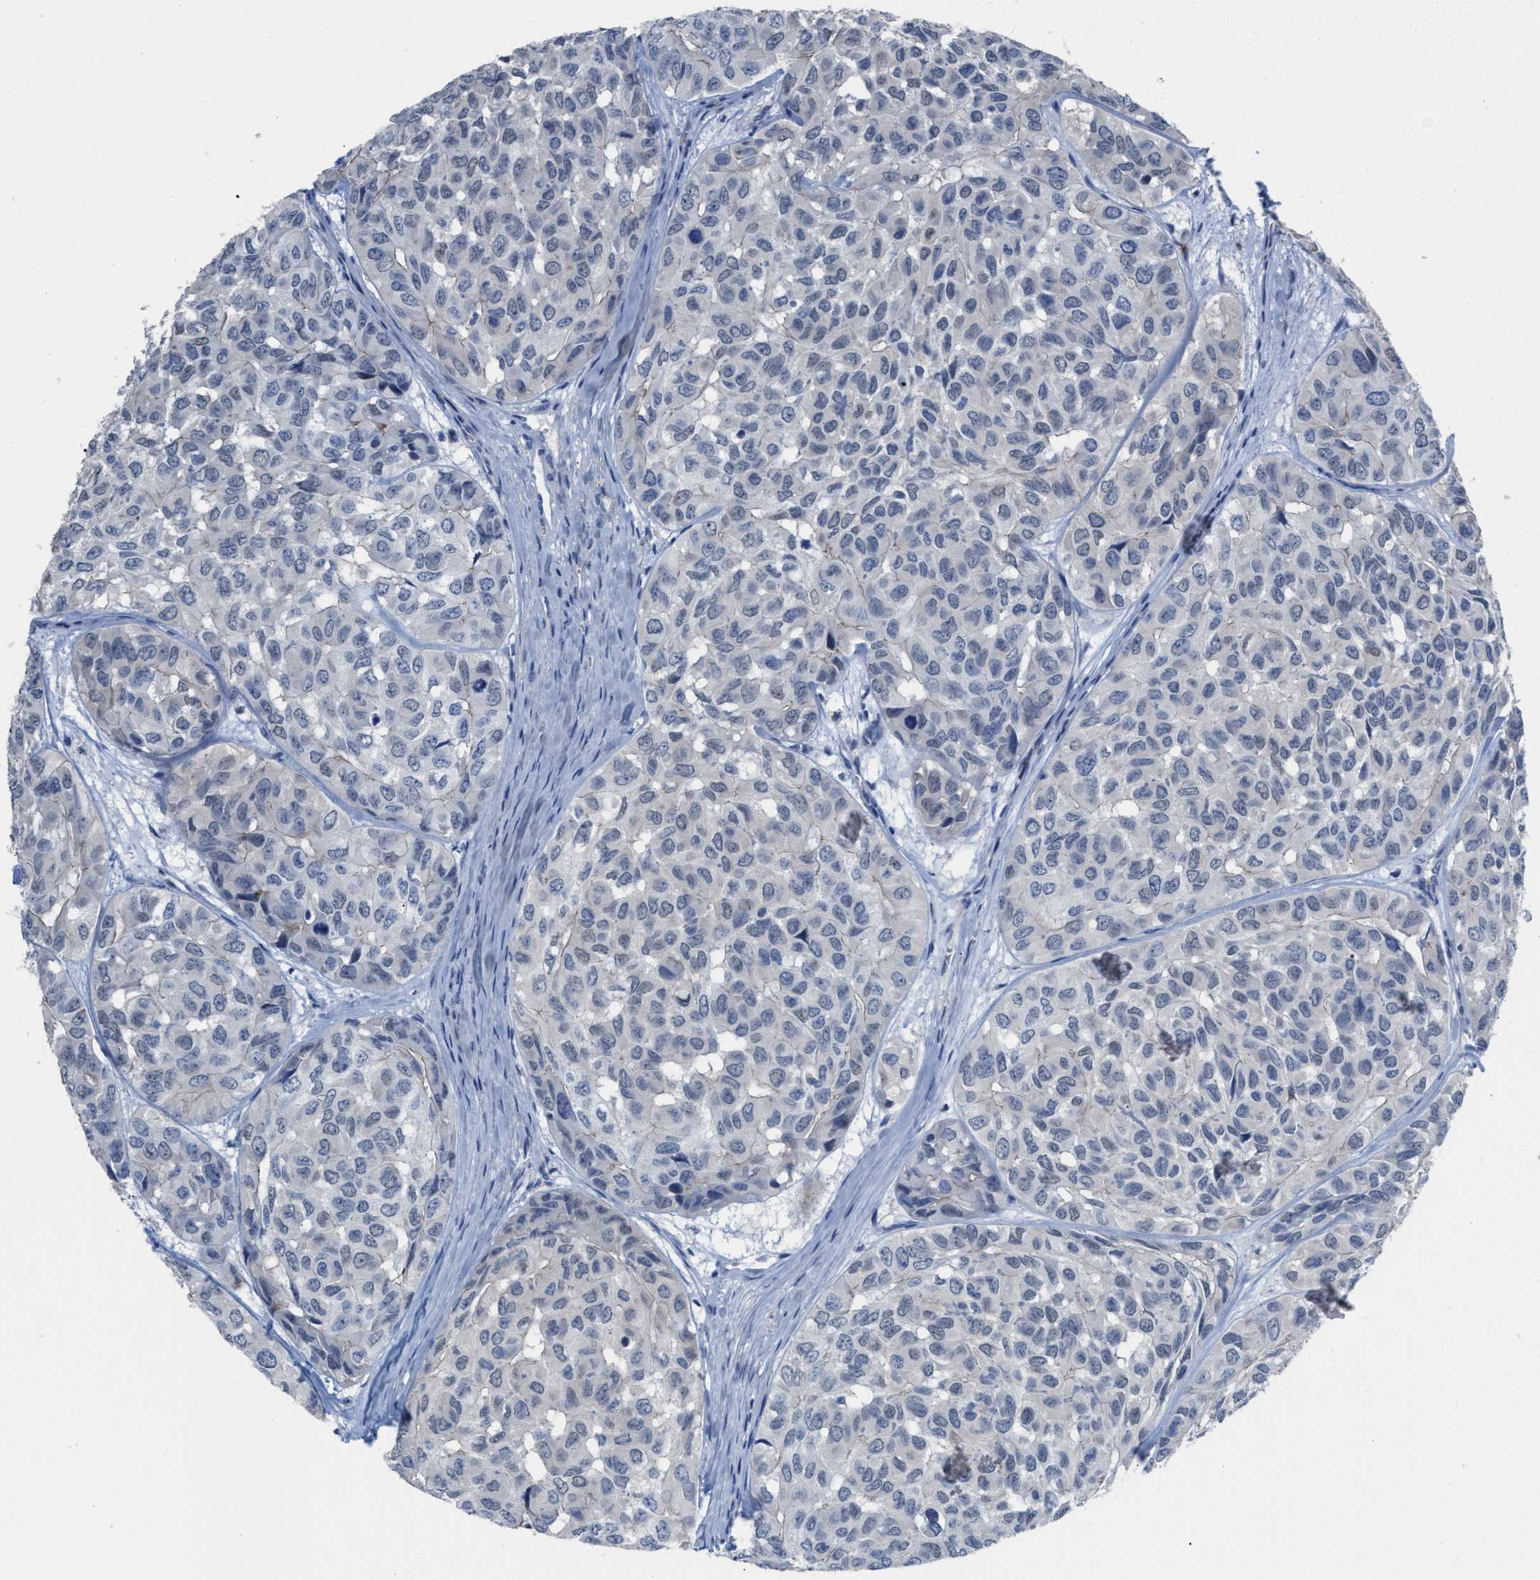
{"staining": {"intensity": "negative", "quantity": "none", "location": "none"}, "tissue": "head and neck cancer", "cell_type": "Tumor cells", "image_type": "cancer", "snomed": [{"axis": "morphology", "description": "Adenocarcinoma, NOS"}, {"axis": "topography", "description": "Salivary gland, NOS"}, {"axis": "topography", "description": "Head-Neck"}], "caption": "Tumor cells are negative for protein expression in human head and neck cancer (adenocarcinoma).", "gene": "PRMT2", "patient": {"sex": "female", "age": 76}}